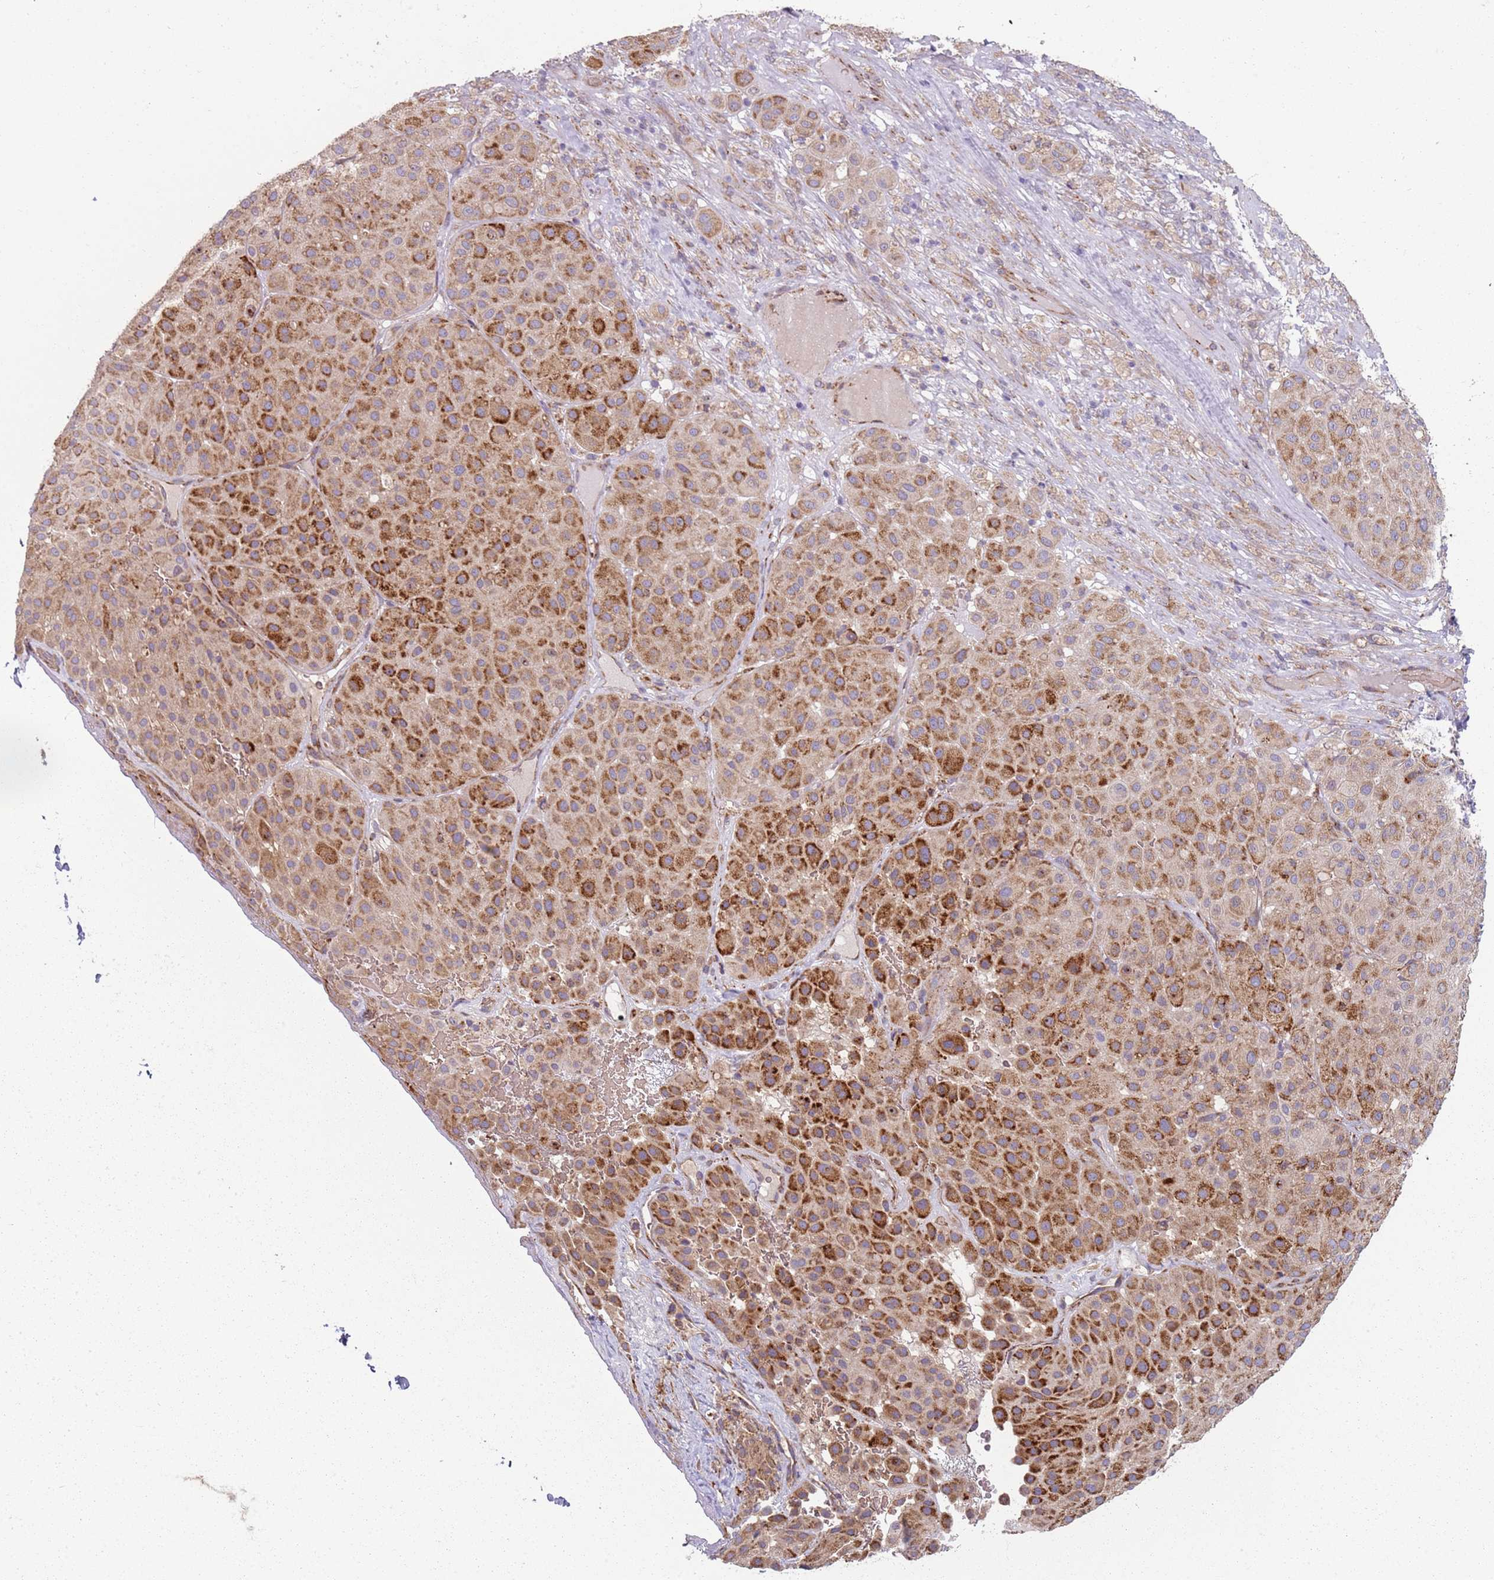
{"staining": {"intensity": "strong", "quantity": "25%-75%", "location": "cytoplasmic/membranous"}, "tissue": "melanoma", "cell_type": "Tumor cells", "image_type": "cancer", "snomed": [{"axis": "morphology", "description": "Malignant melanoma, Metastatic site"}, {"axis": "topography", "description": "Smooth muscle"}], "caption": "Malignant melanoma (metastatic site) tissue demonstrates strong cytoplasmic/membranous positivity in about 25%-75% of tumor cells, visualized by immunohistochemistry.", "gene": "SPATA2", "patient": {"sex": "male", "age": 41}}